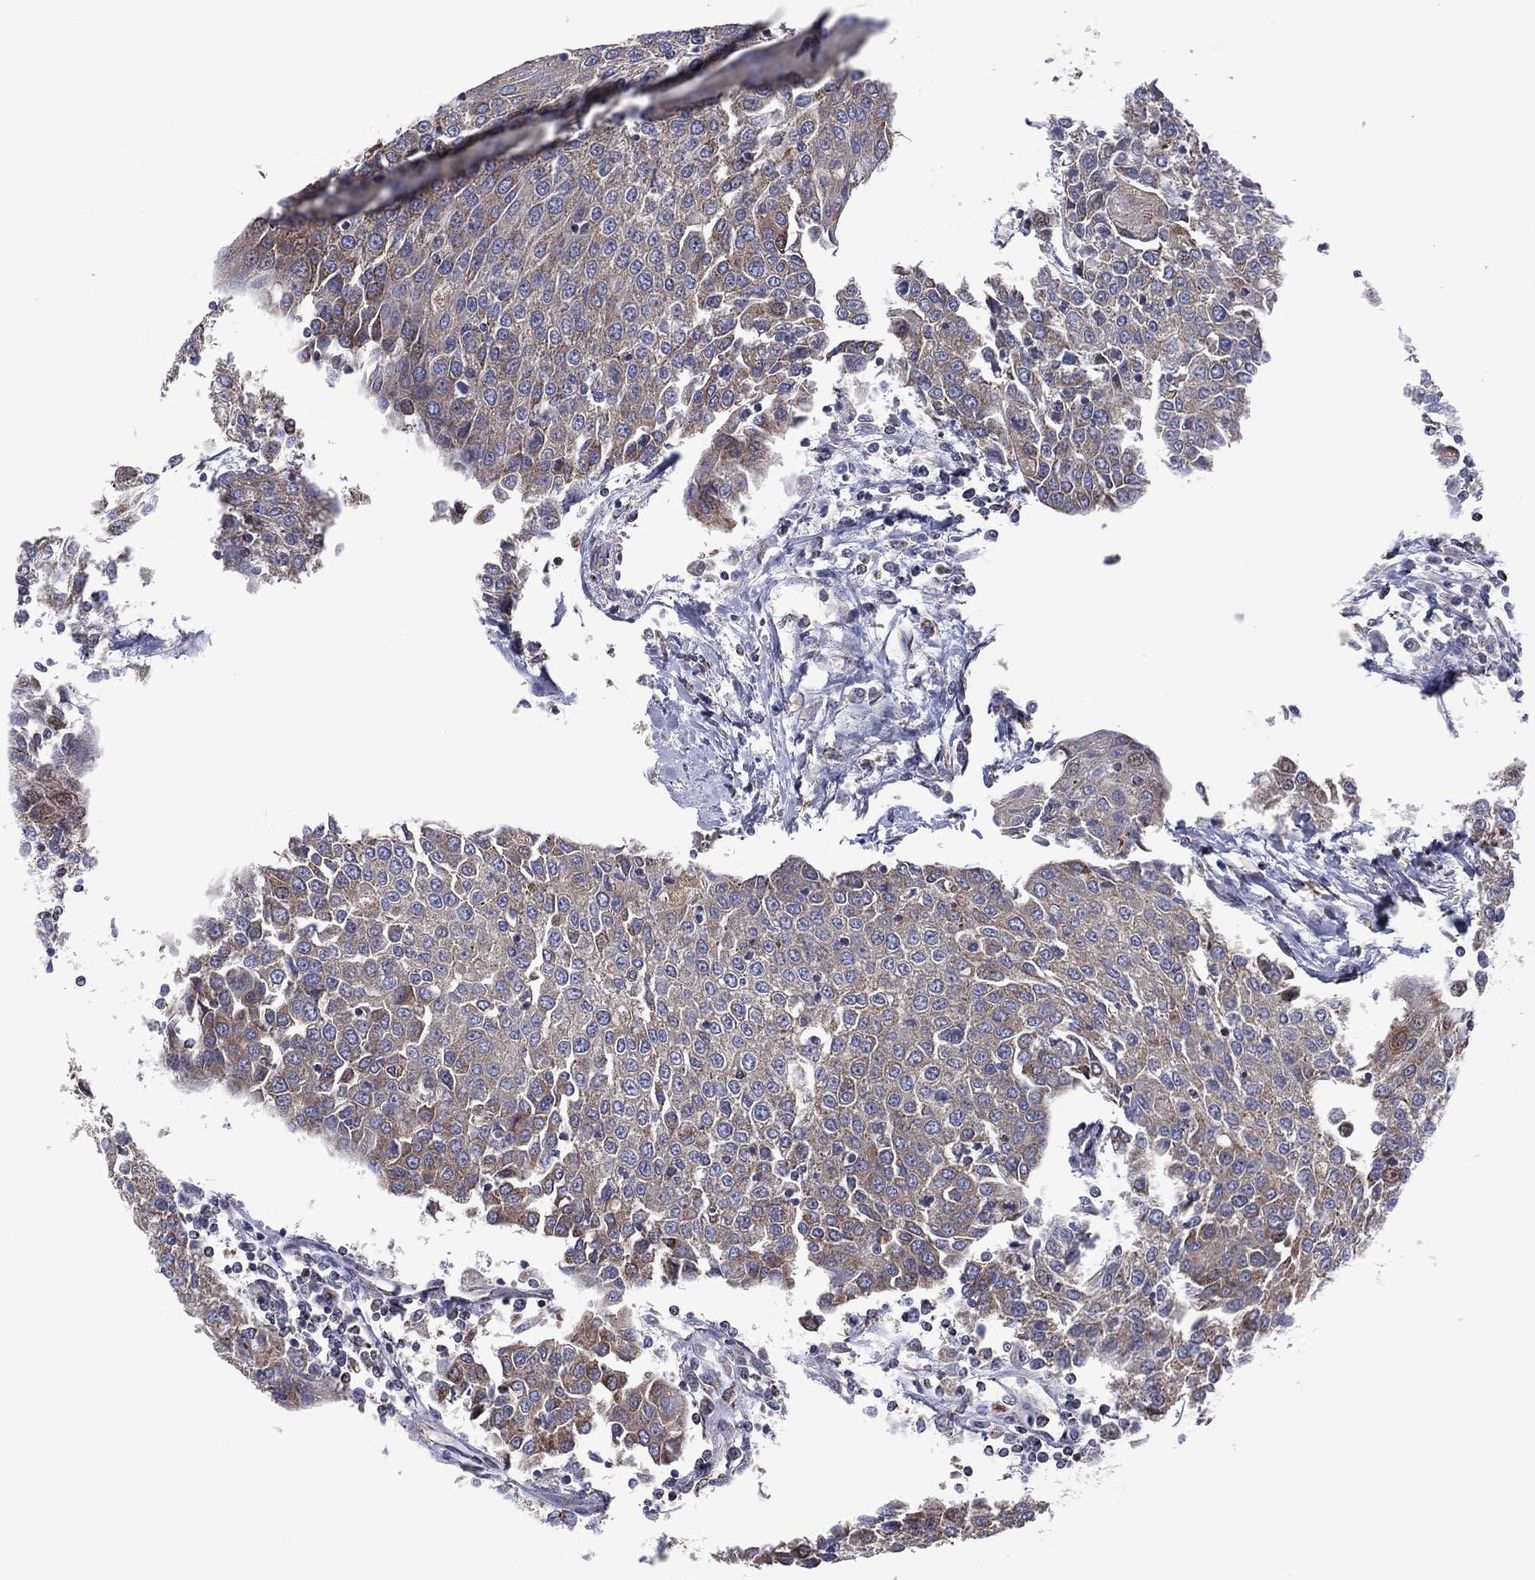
{"staining": {"intensity": "weak", "quantity": "<25%", "location": "cytoplasmic/membranous"}, "tissue": "urothelial cancer", "cell_type": "Tumor cells", "image_type": "cancer", "snomed": [{"axis": "morphology", "description": "Urothelial carcinoma, High grade"}, {"axis": "topography", "description": "Urinary bladder"}], "caption": "Immunohistochemistry (IHC) of human urothelial carcinoma (high-grade) reveals no expression in tumor cells.", "gene": "PIDD1", "patient": {"sex": "female", "age": 85}}